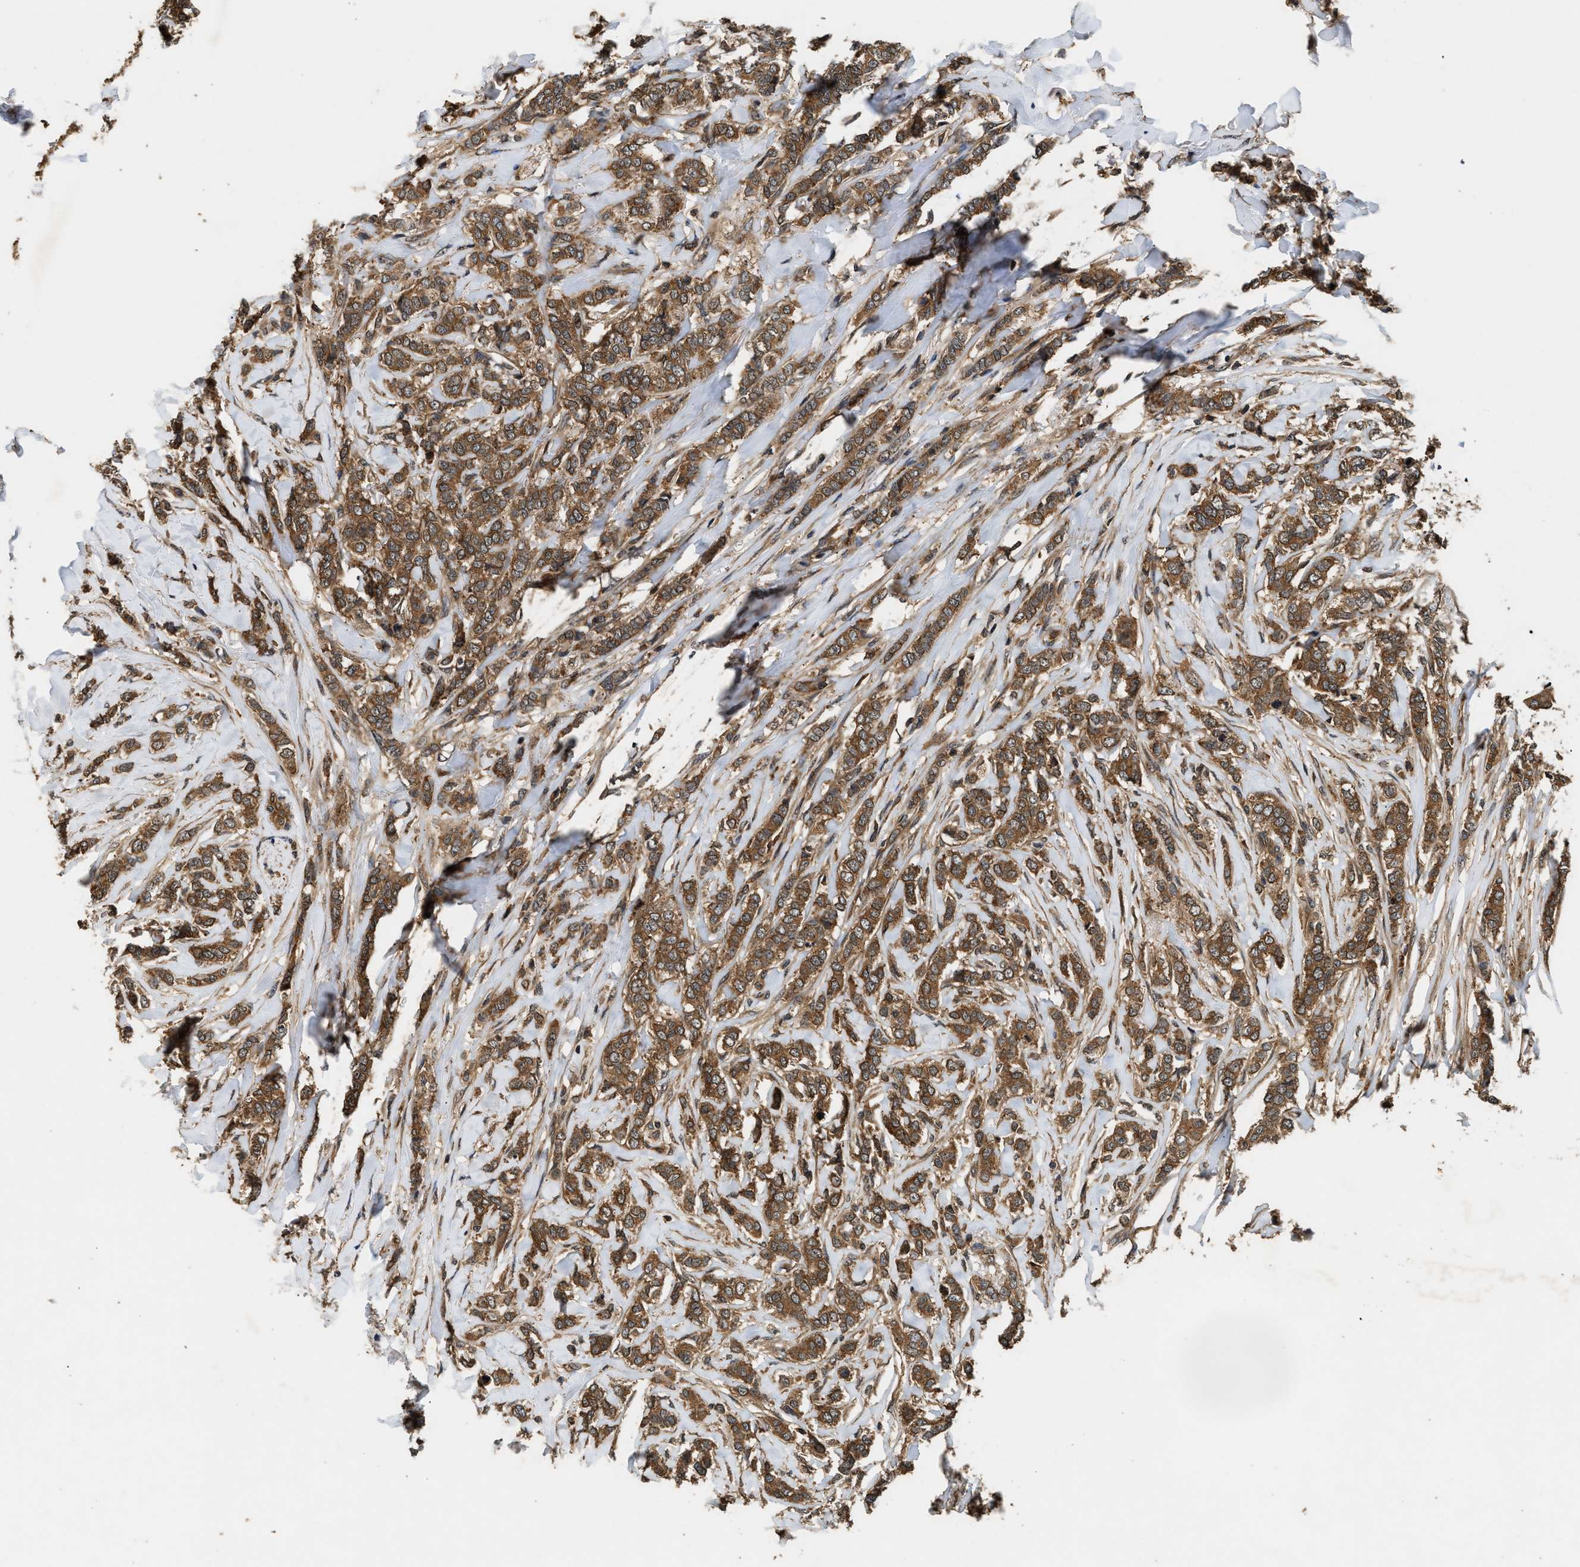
{"staining": {"intensity": "moderate", "quantity": ">75%", "location": "cytoplasmic/membranous"}, "tissue": "breast cancer", "cell_type": "Tumor cells", "image_type": "cancer", "snomed": [{"axis": "morphology", "description": "Lobular carcinoma"}, {"axis": "topography", "description": "Skin"}, {"axis": "topography", "description": "Breast"}], "caption": "There is medium levels of moderate cytoplasmic/membranous staining in tumor cells of breast cancer (lobular carcinoma), as demonstrated by immunohistochemical staining (brown color).", "gene": "DNAJC2", "patient": {"sex": "female", "age": 46}}